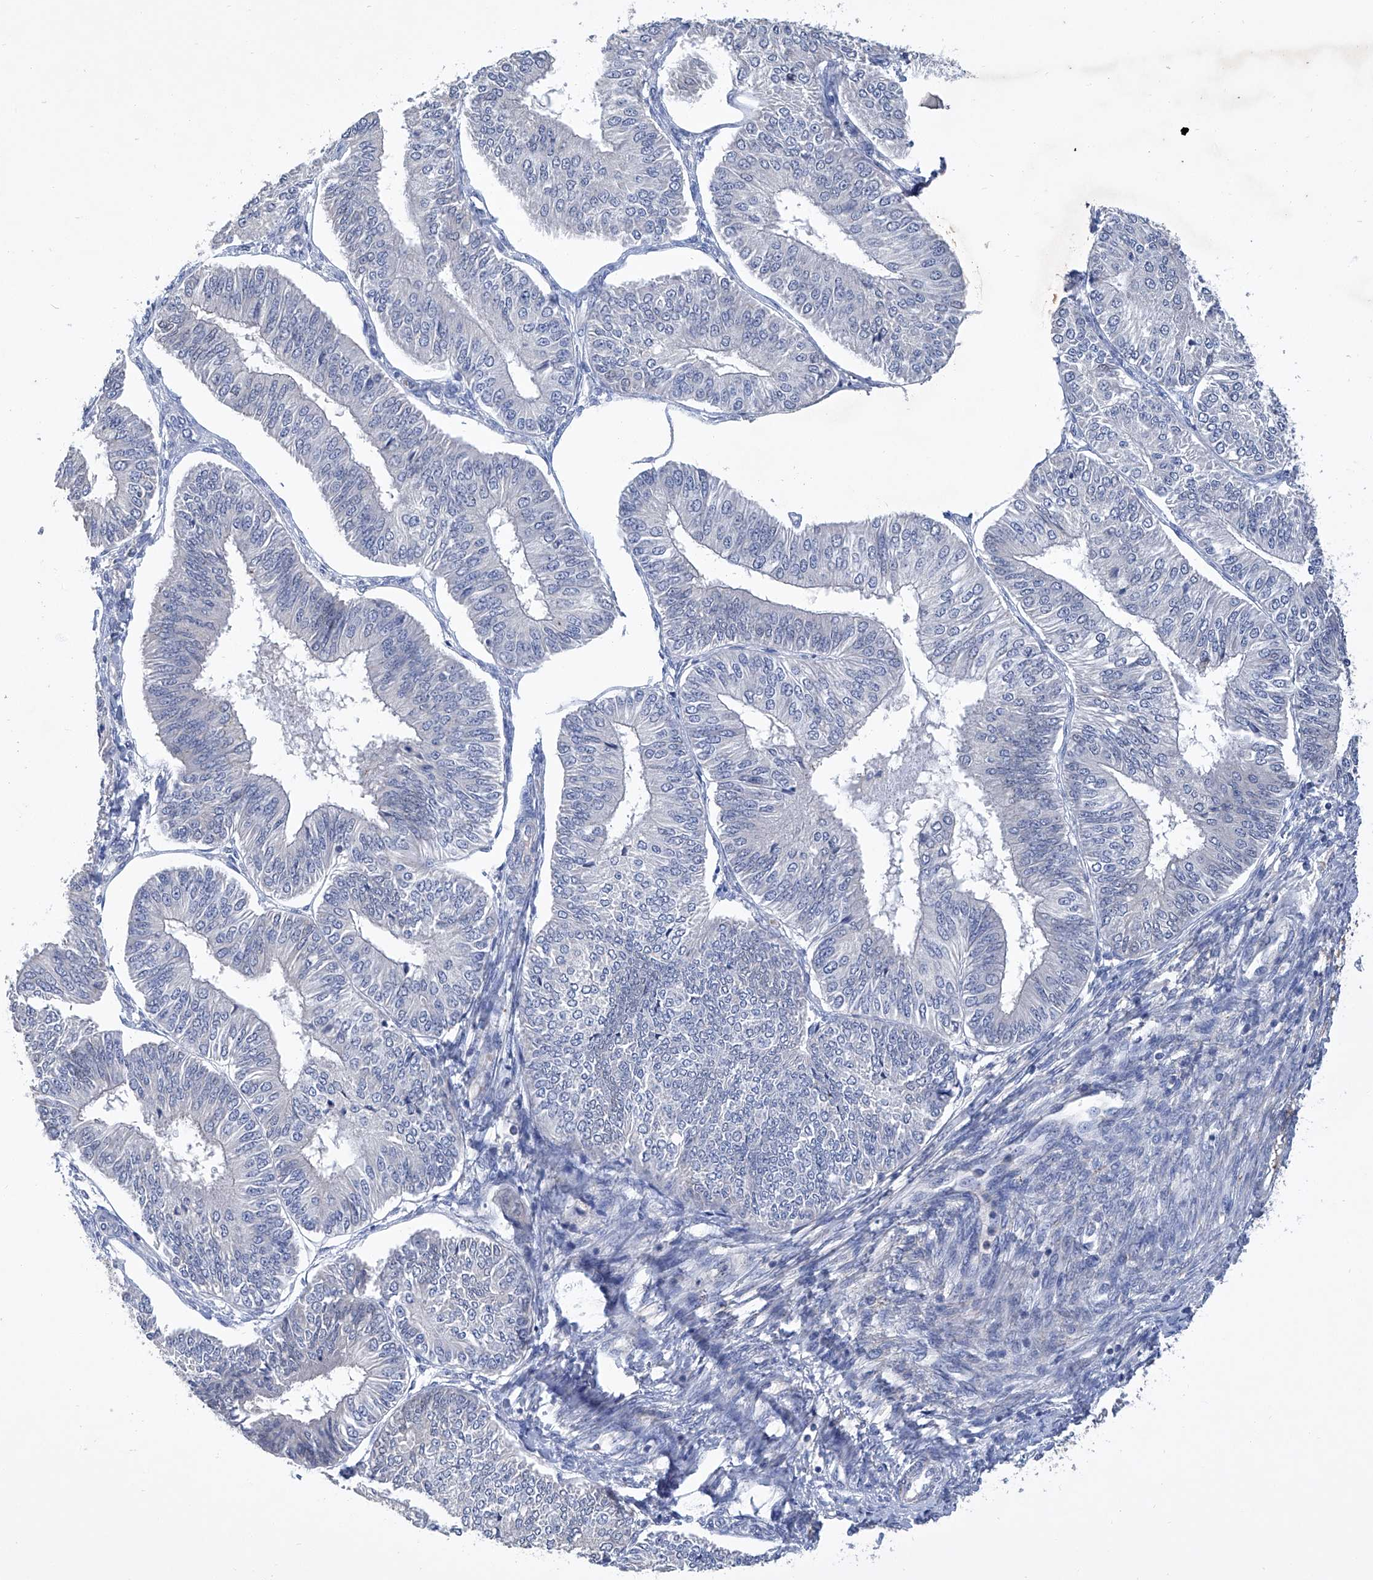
{"staining": {"intensity": "negative", "quantity": "none", "location": "none"}, "tissue": "endometrial cancer", "cell_type": "Tumor cells", "image_type": "cancer", "snomed": [{"axis": "morphology", "description": "Adenocarcinoma, NOS"}, {"axis": "topography", "description": "Endometrium"}], "caption": "Tumor cells show no significant staining in adenocarcinoma (endometrial).", "gene": "GPT", "patient": {"sex": "female", "age": 58}}